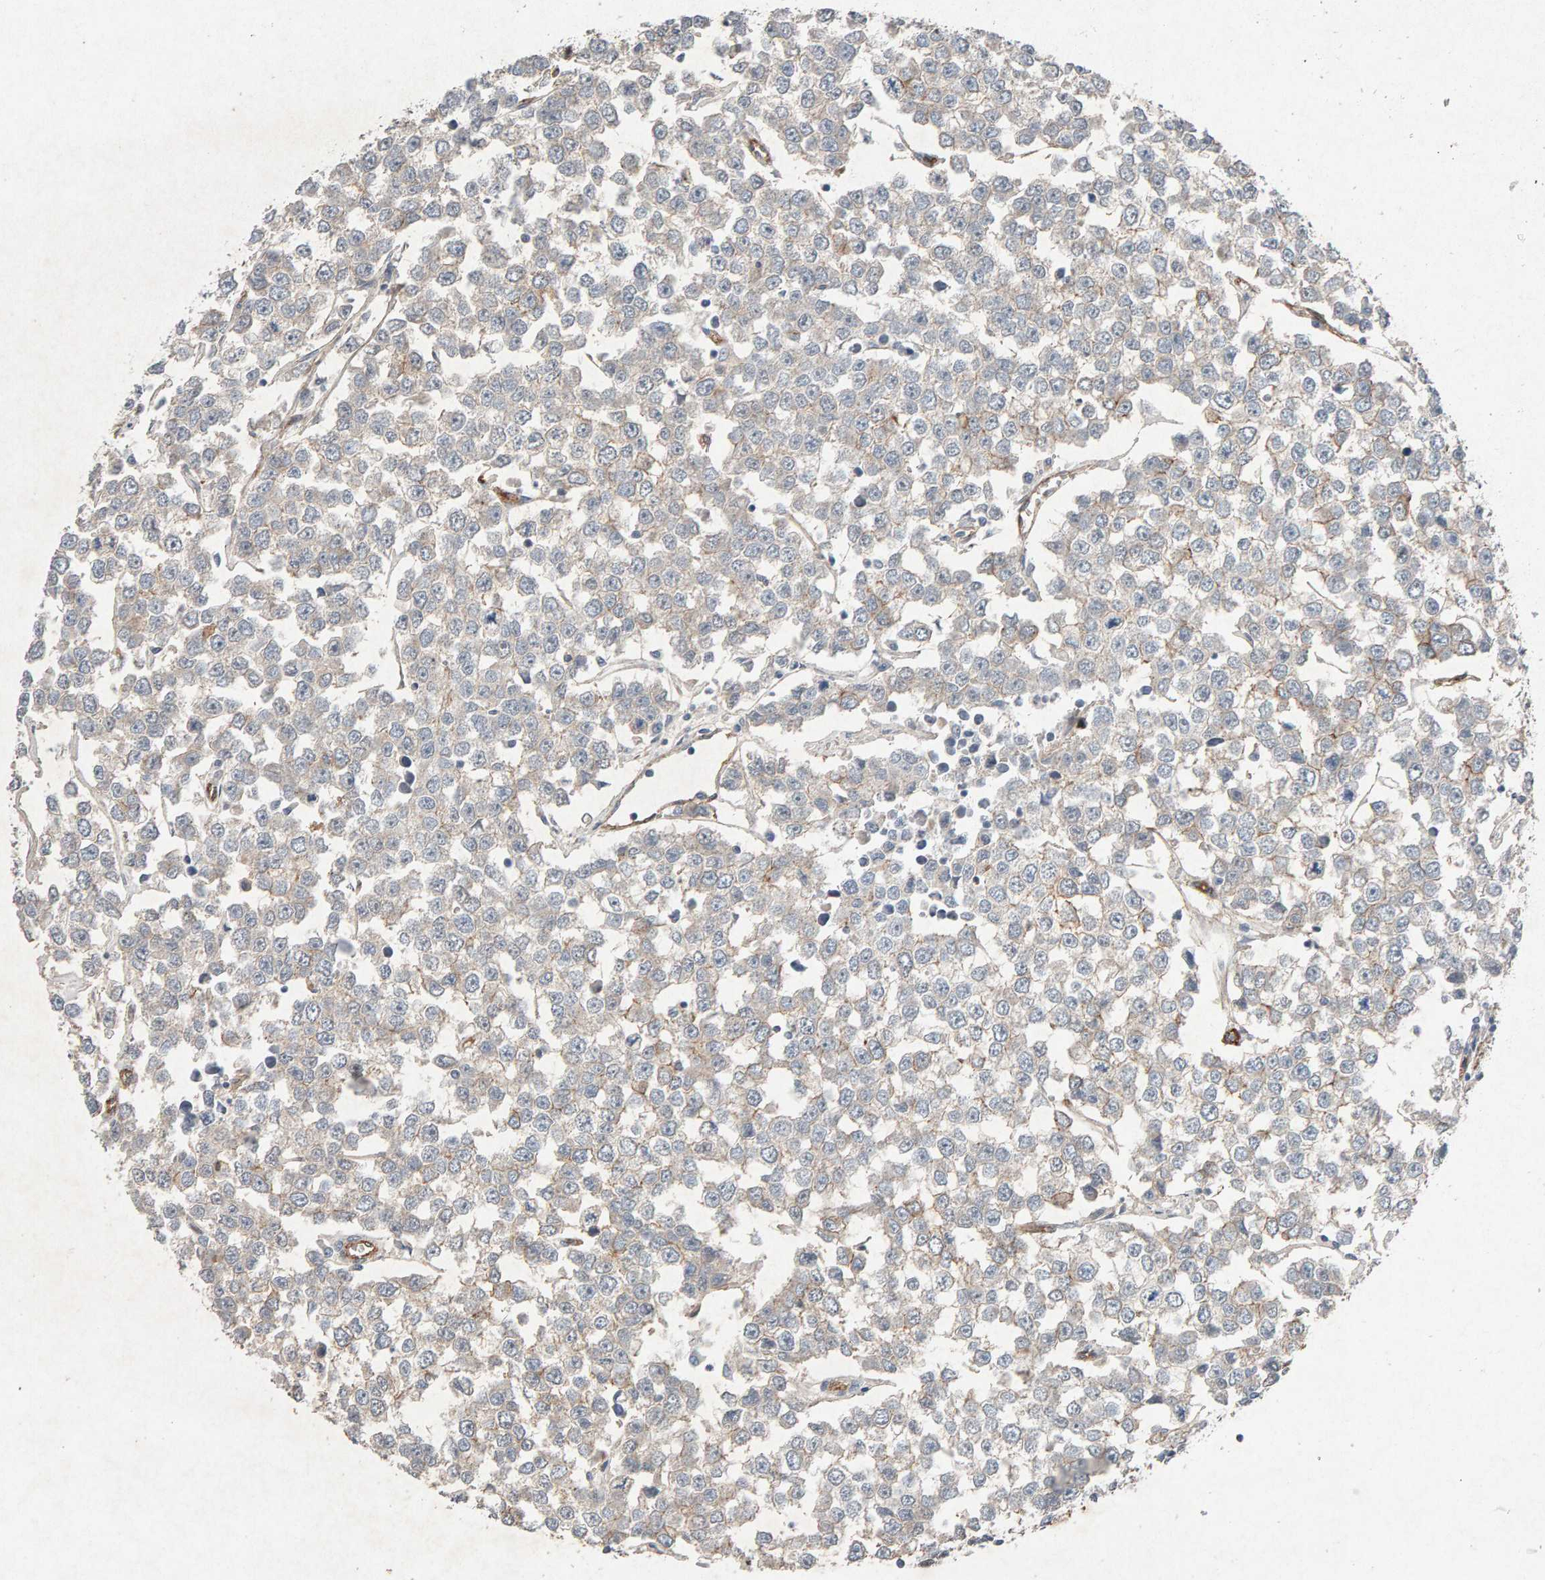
{"staining": {"intensity": "negative", "quantity": "none", "location": "none"}, "tissue": "testis cancer", "cell_type": "Tumor cells", "image_type": "cancer", "snomed": [{"axis": "morphology", "description": "Seminoma, NOS"}, {"axis": "morphology", "description": "Carcinoma, Embryonal, NOS"}, {"axis": "topography", "description": "Testis"}], "caption": "The image reveals no staining of tumor cells in testis cancer (seminoma). (DAB (3,3'-diaminobenzidine) IHC visualized using brightfield microscopy, high magnification).", "gene": "PTPRM", "patient": {"sex": "male", "age": 52}}